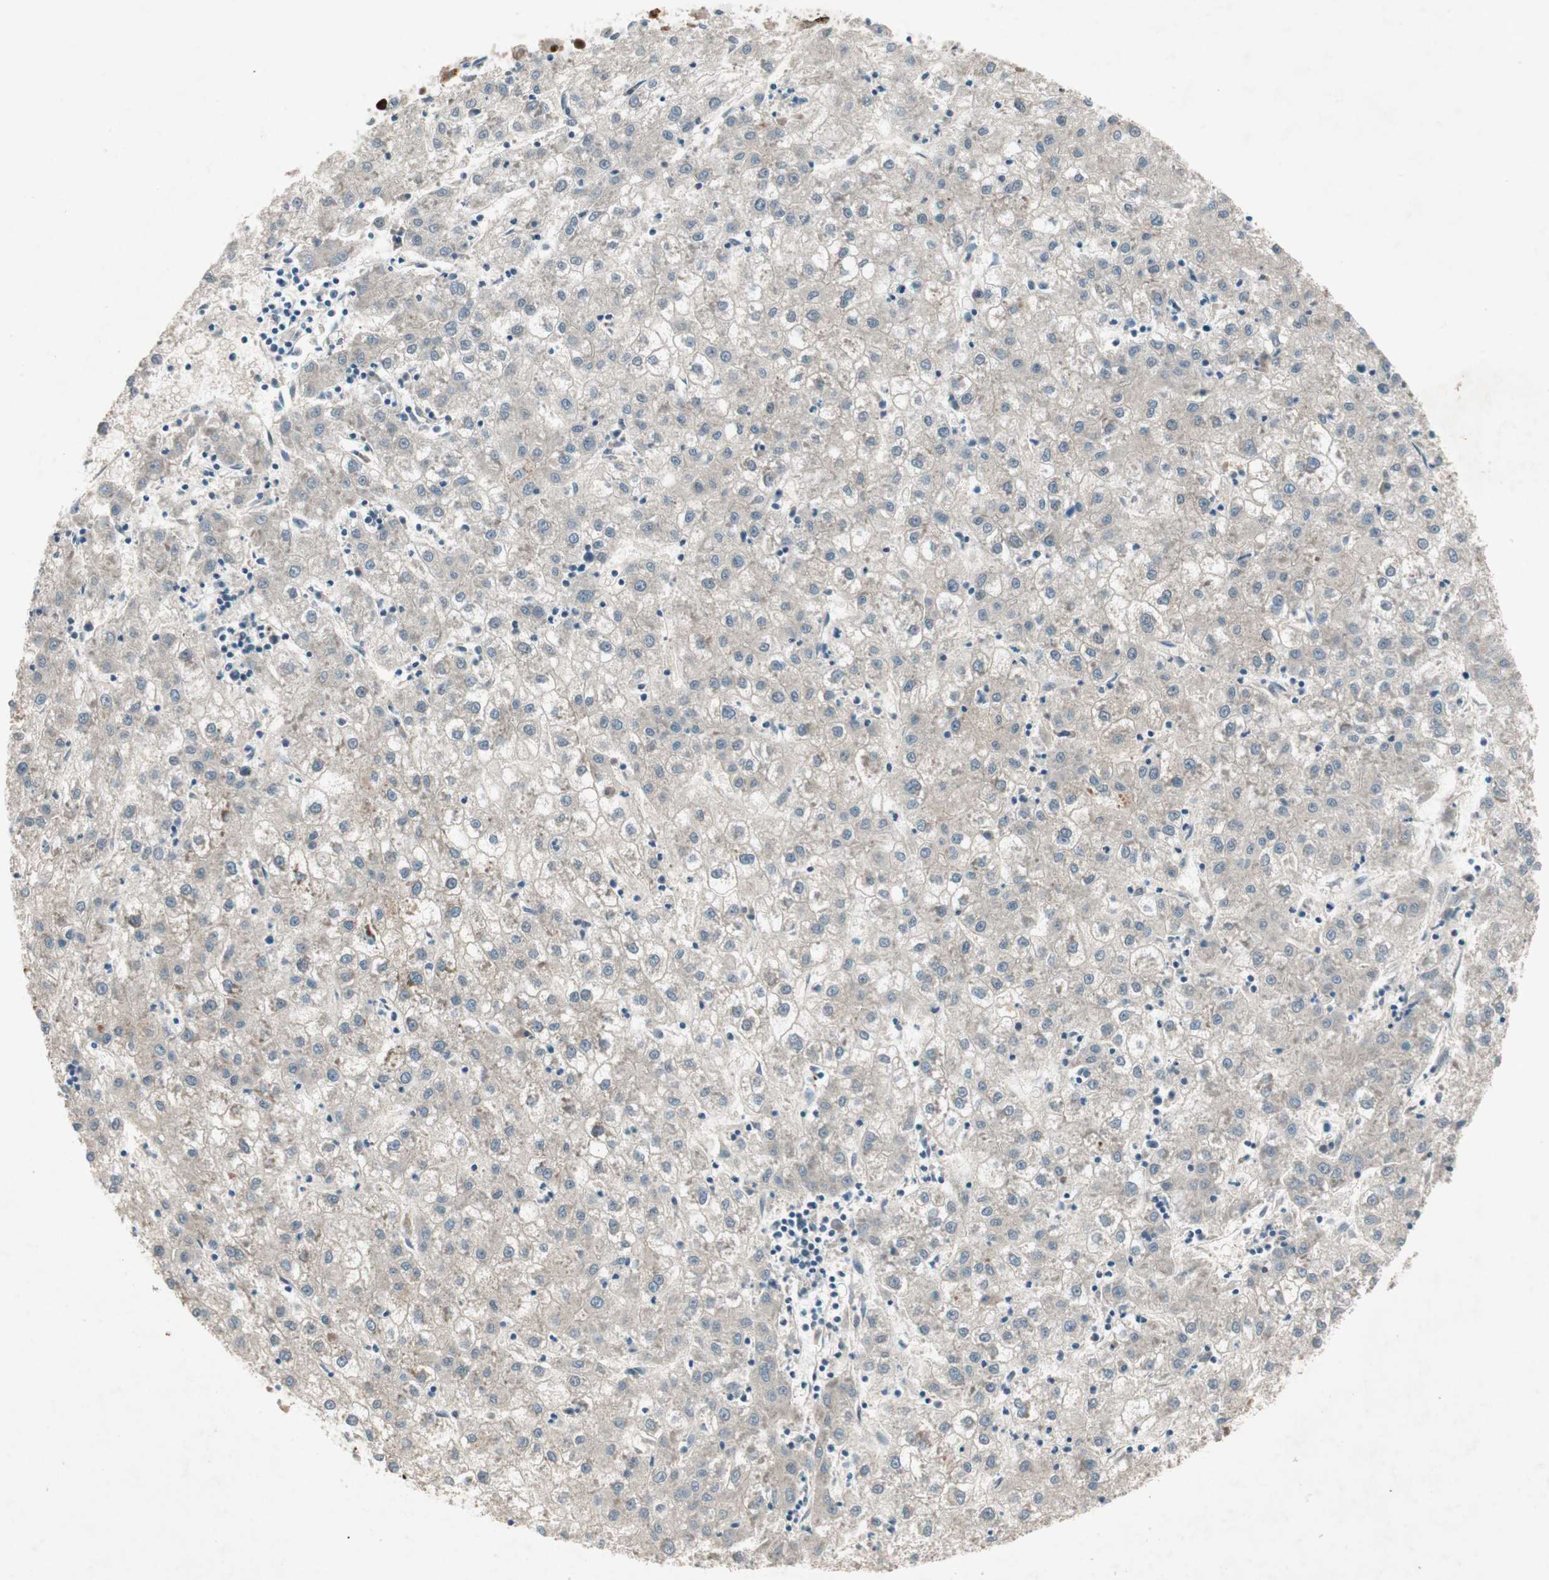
{"staining": {"intensity": "weak", "quantity": "<25%", "location": "cytoplasmic/membranous"}, "tissue": "liver cancer", "cell_type": "Tumor cells", "image_type": "cancer", "snomed": [{"axis": "morphology", "description": "Carcinoma, Hepatocellular, NOS"}, {"axis": "topography", "description": "Liver"}], "caption": "IHC of human hepatocellular carcinoma (liver) demonstrates no positivity in tumor cells.", "gene": "APOO", "patient": {"sex": "male", "age": 72}}